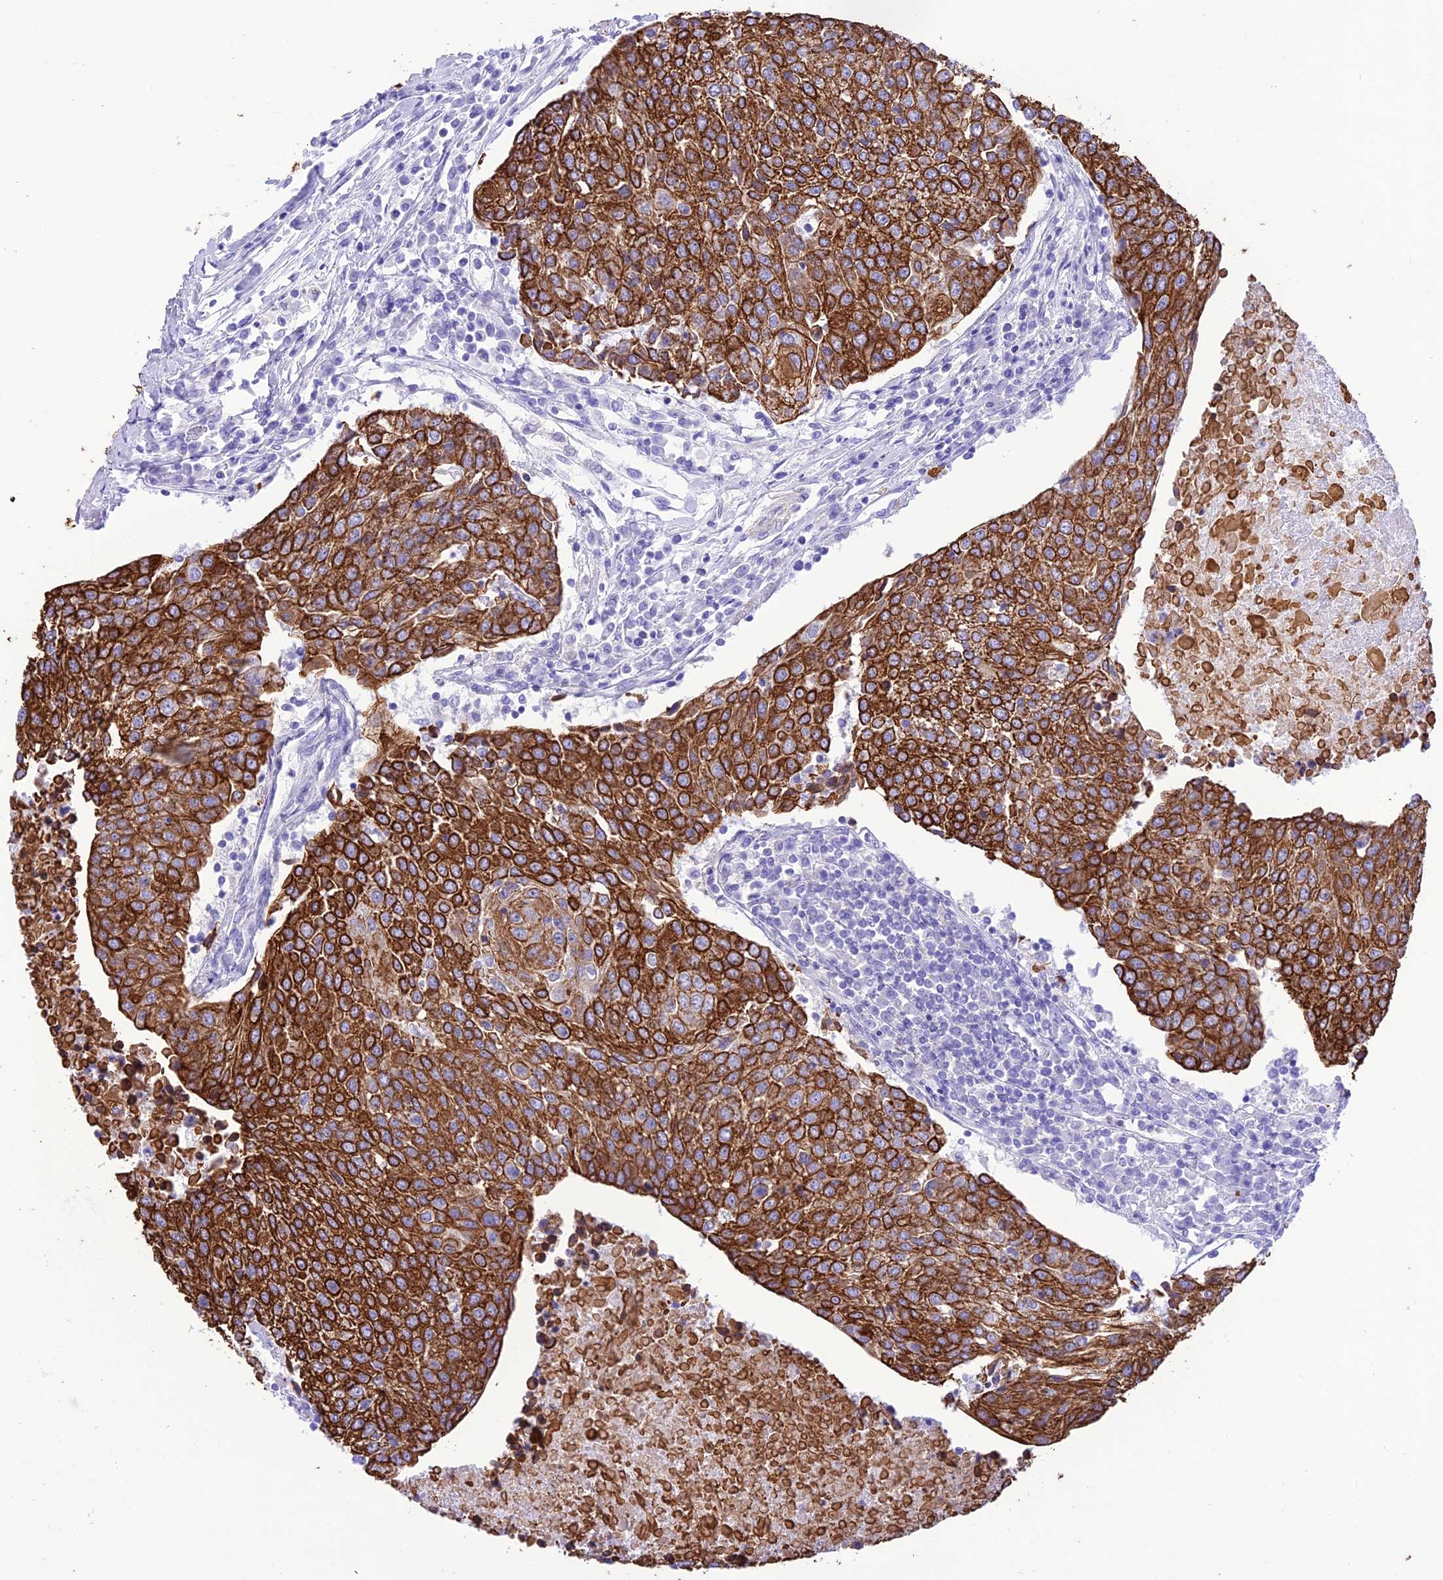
{"staining": {"intensity": "strong", "quantity": ">75%", "location": "cytoplasmic/membranous"}, "tissue": "urothelial cancer", "cell_type": "Tumor cells", "image_type": "cancer", "snomed": [{"axis": "morphology", "description": "Urothelial carcinoma, High grade"}, {"axis": "topography", "description": "Urinary bladder"}], "caption": "The image reveals immunohistochemical staining of high-grade urothelial carcinoma. There is strong cytoplasmic/membranous staining is seen in about >75% of tumor cells.", "gene": "VPS52", "patient": {"sex": "female", "age": 85}}